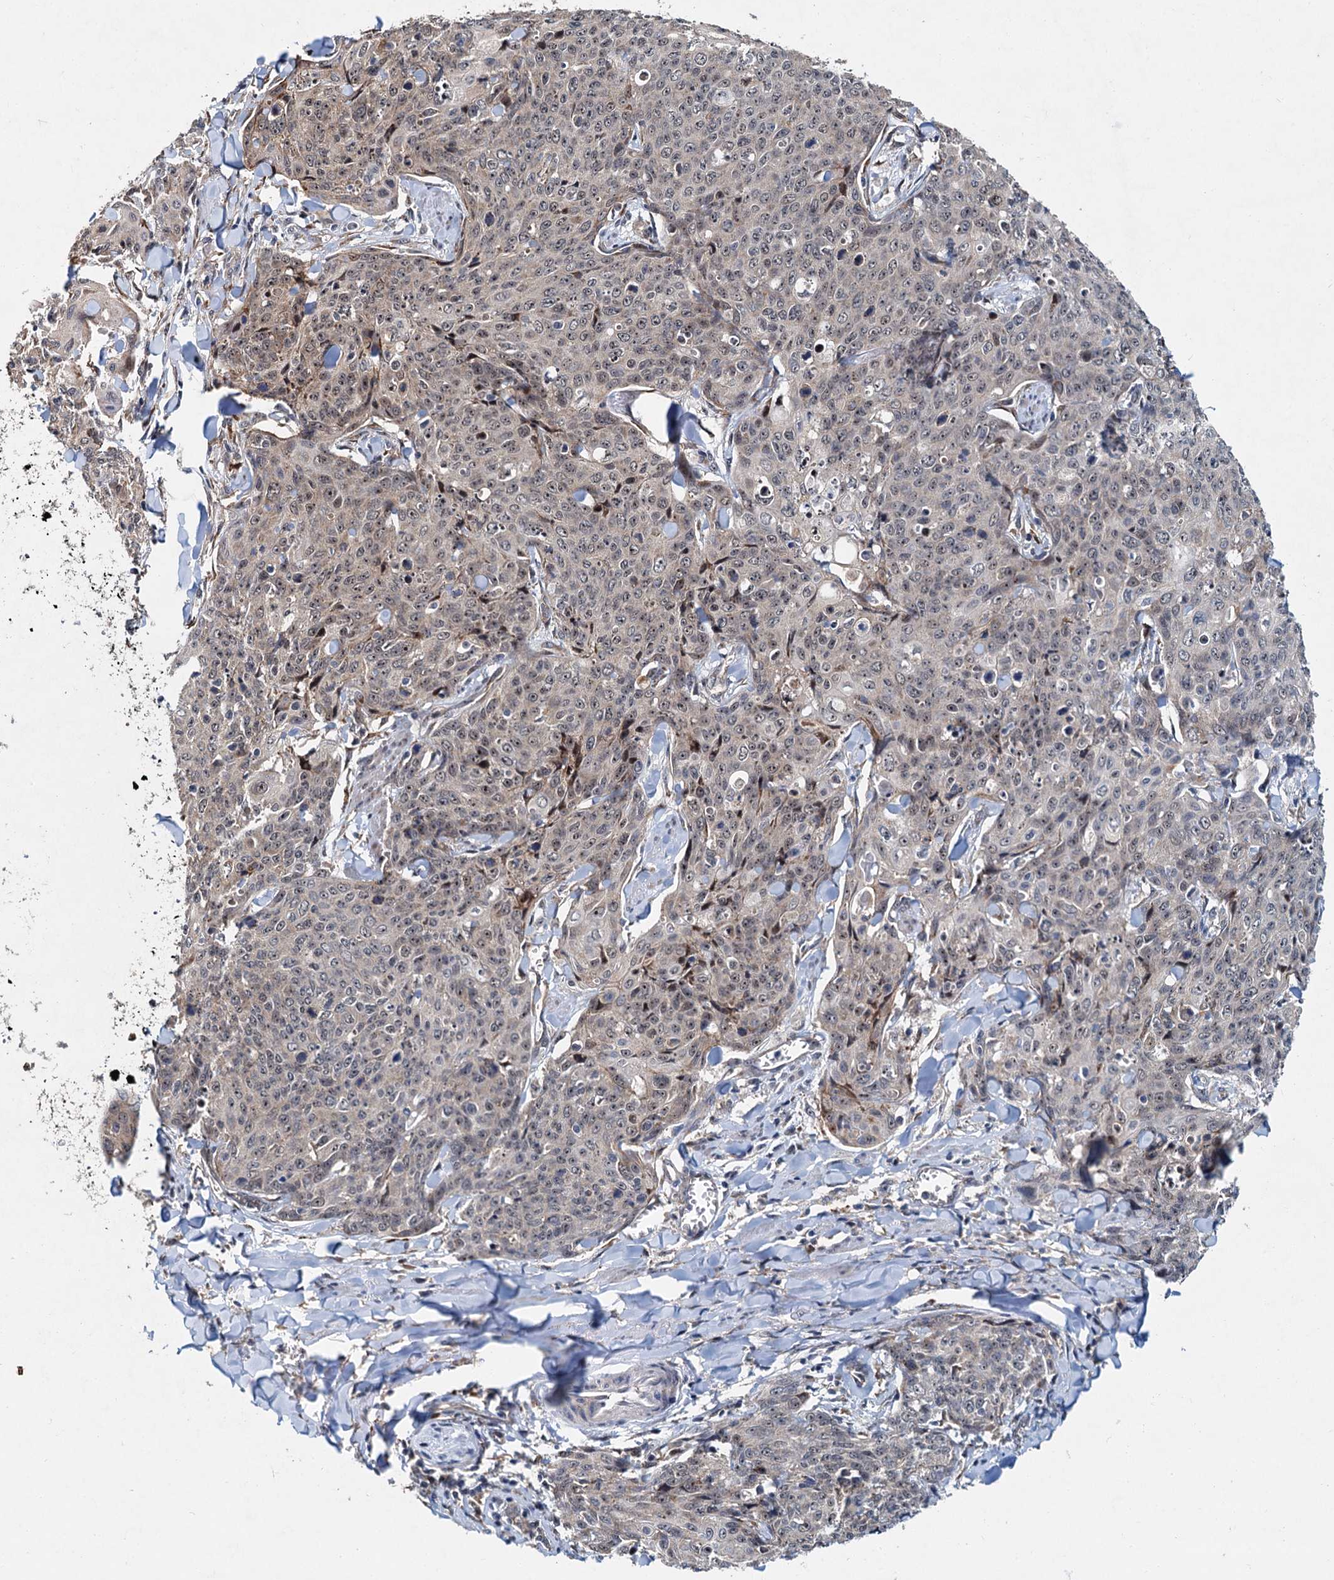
{"staining": {"intensity": "weak", "quantity": "<25%", "location": "cytoplasmic/membranous,nuclear"}, "tissue": "skin cancer", "cell_type": "Tumor cells", "image_type": "cancer", "snomed": [{"axis": "morphology", "description": "Squamous cell carcinoma, NOS"}, {"axis": "topography", "description": "Skin"}, {"axis": "topography", "description": "Vulva"}], "caption": "This is an immunohistochemistry image of squamous cell carcinoma (skin). There is no positivity in tumor cells.", "gene": "DNAJC21", "patient": {"sex": "female", "age": 85}}